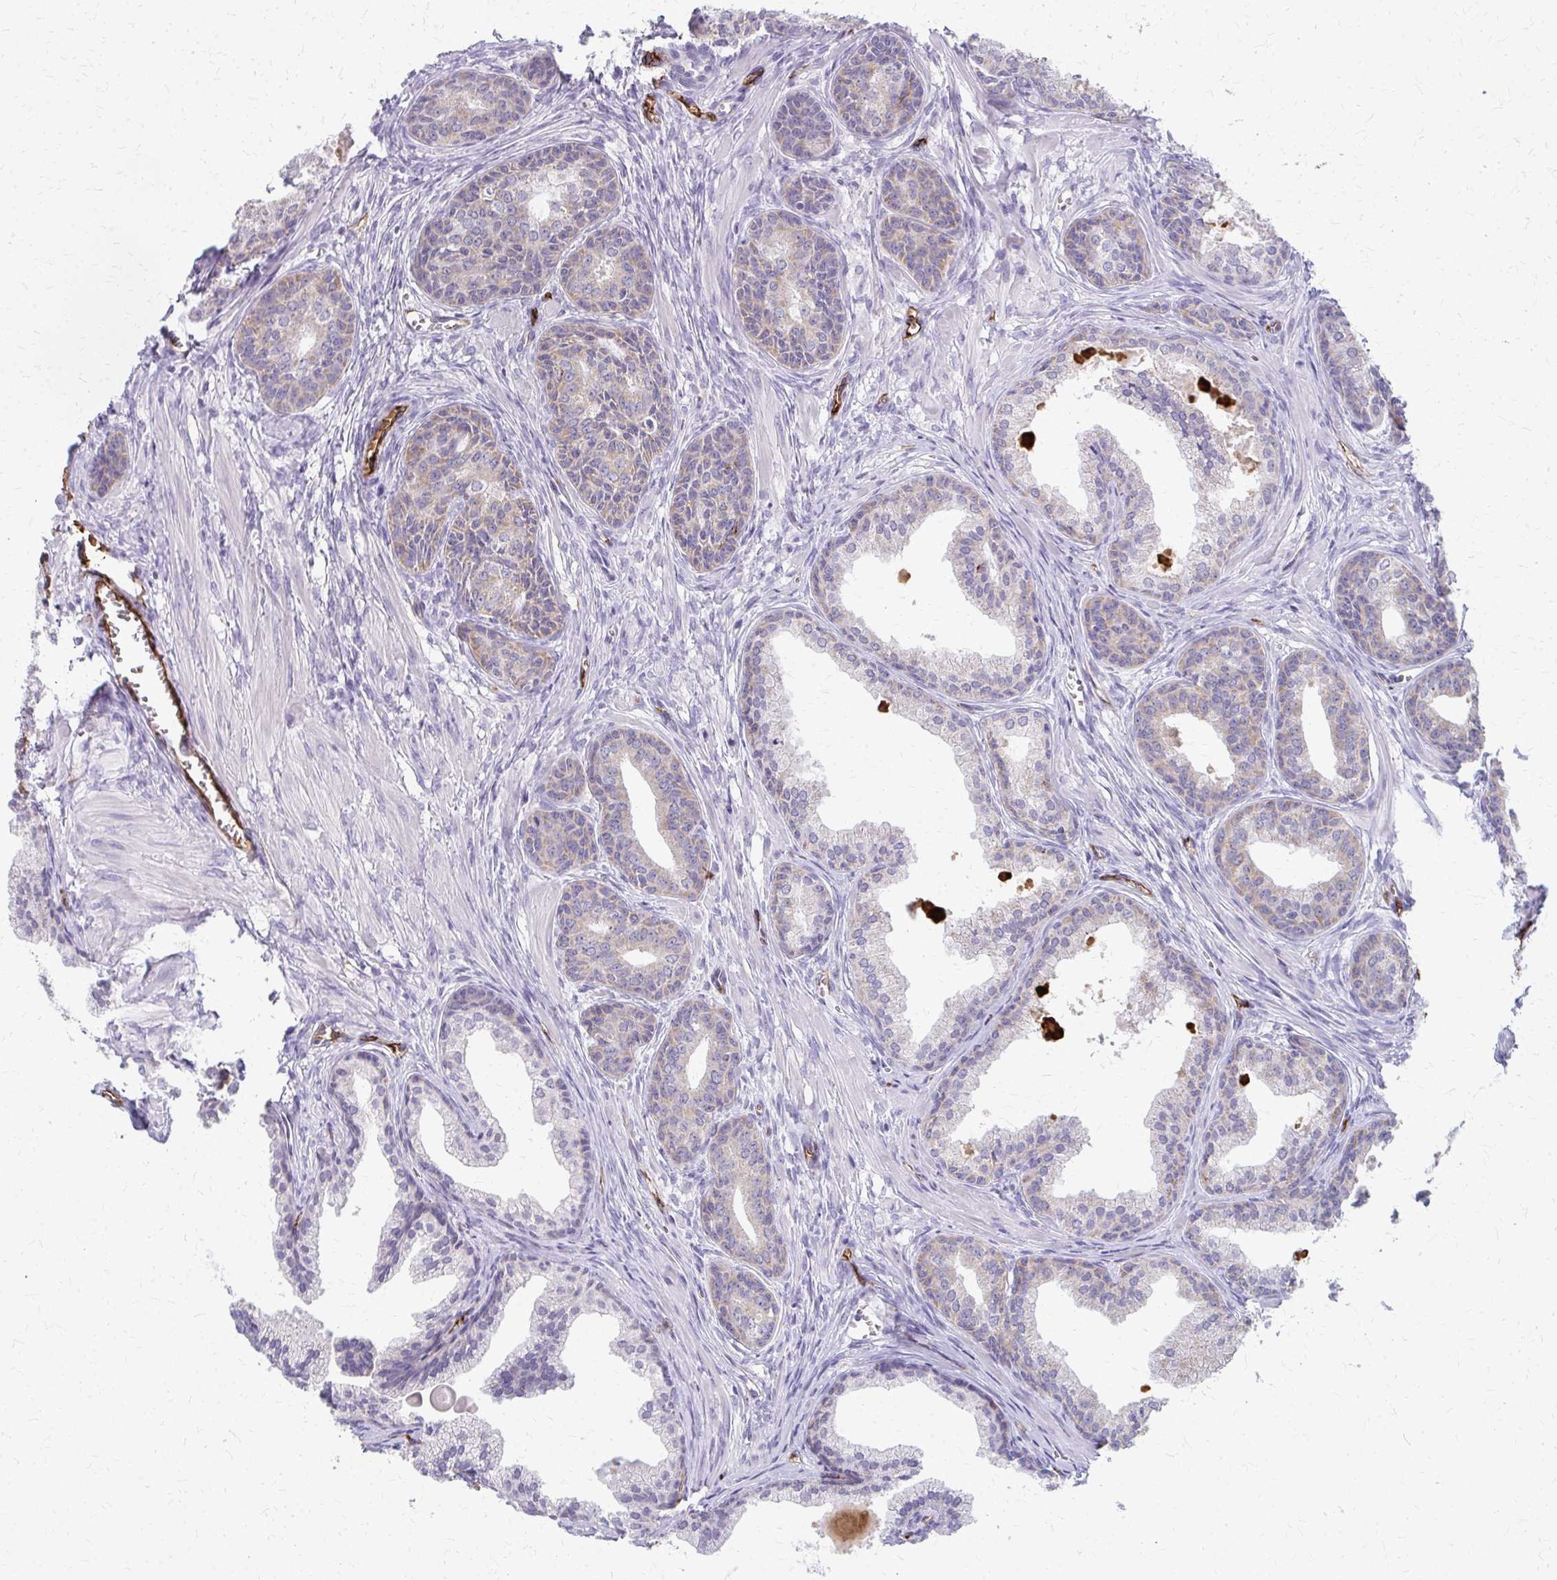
{"staining": {"intensity": "weak", "quantity": "<25%", "location": "cytoplasmic/membranous"}, "tissue": "prostate cancer", "cell_type": "Tumor cells", "image_type": "cancer", "snomed": [{"axis": "morphology", "description": "Adenocarcinoma, High grade"}, {"axis": "topography", "description": "Prostate"}], "caption": "A high-resolution micrograph shows immunohistochemistry staining of prostate high-grade adenocarcinoma, which reveals no significant positivity in tumor cells.", "gene": "ADIPOQ", "patient": {"sex": "male", "age": 68}}